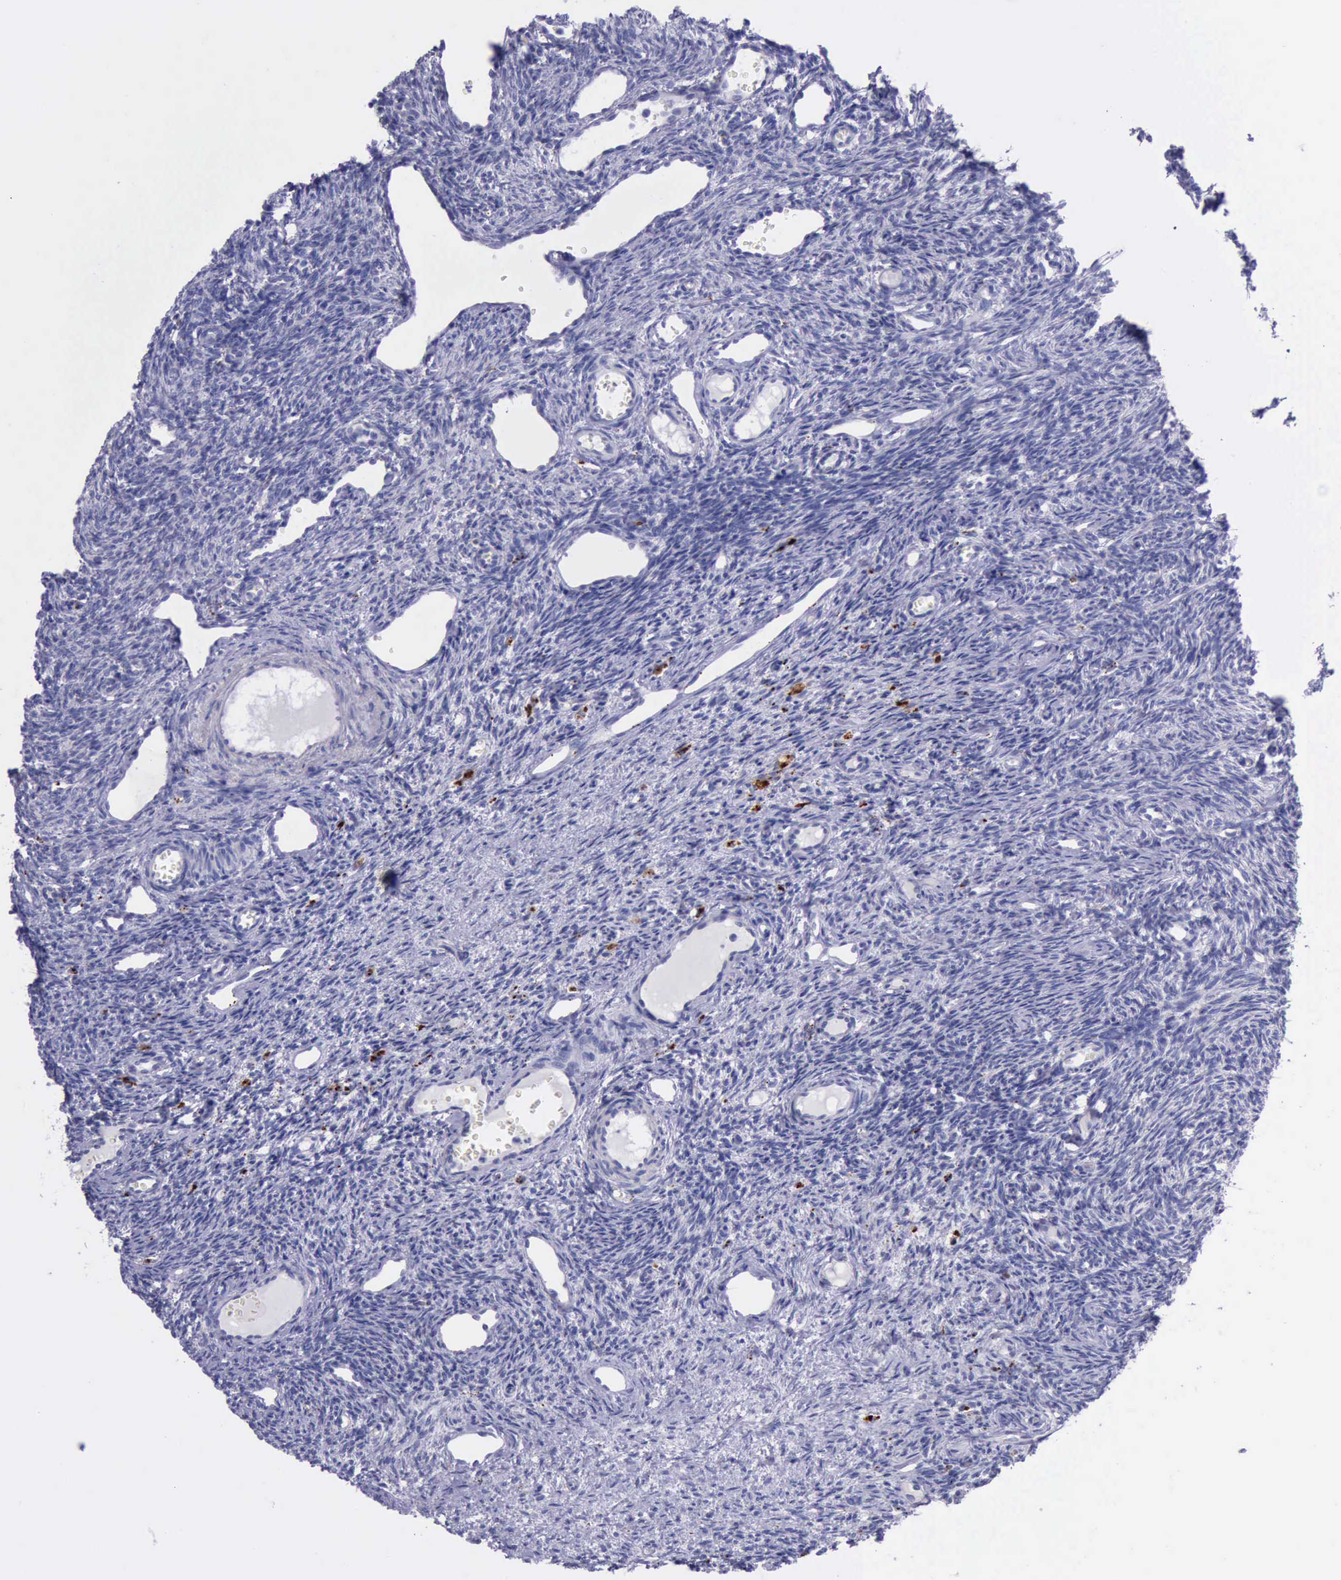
{"staining": {"intensity": "negative", "quantity": "none", "location": "none"}, "tissue": "ovary", "cell_type": "Follicle cells", "image_type": "normal", "snomed": [{"axis": "morphology", "description": "Normal tissue, NOS"}, {"axis": "topography", "description": "Ovary"}], "caption": "Immunohistochemistry (IHC) micrograph of benign human ovary stained for a protein (brown), which exhibits no positivity in follicle cells. The staining was performed using DAB (3,3'-diaminobenzidine) to visualize the protein expression in brown, while the nuclei were stained in blue with hematoxylin (Magnification: 20x).", "gene": "GLA", "patient": {"sex": "female", "age": 33}}